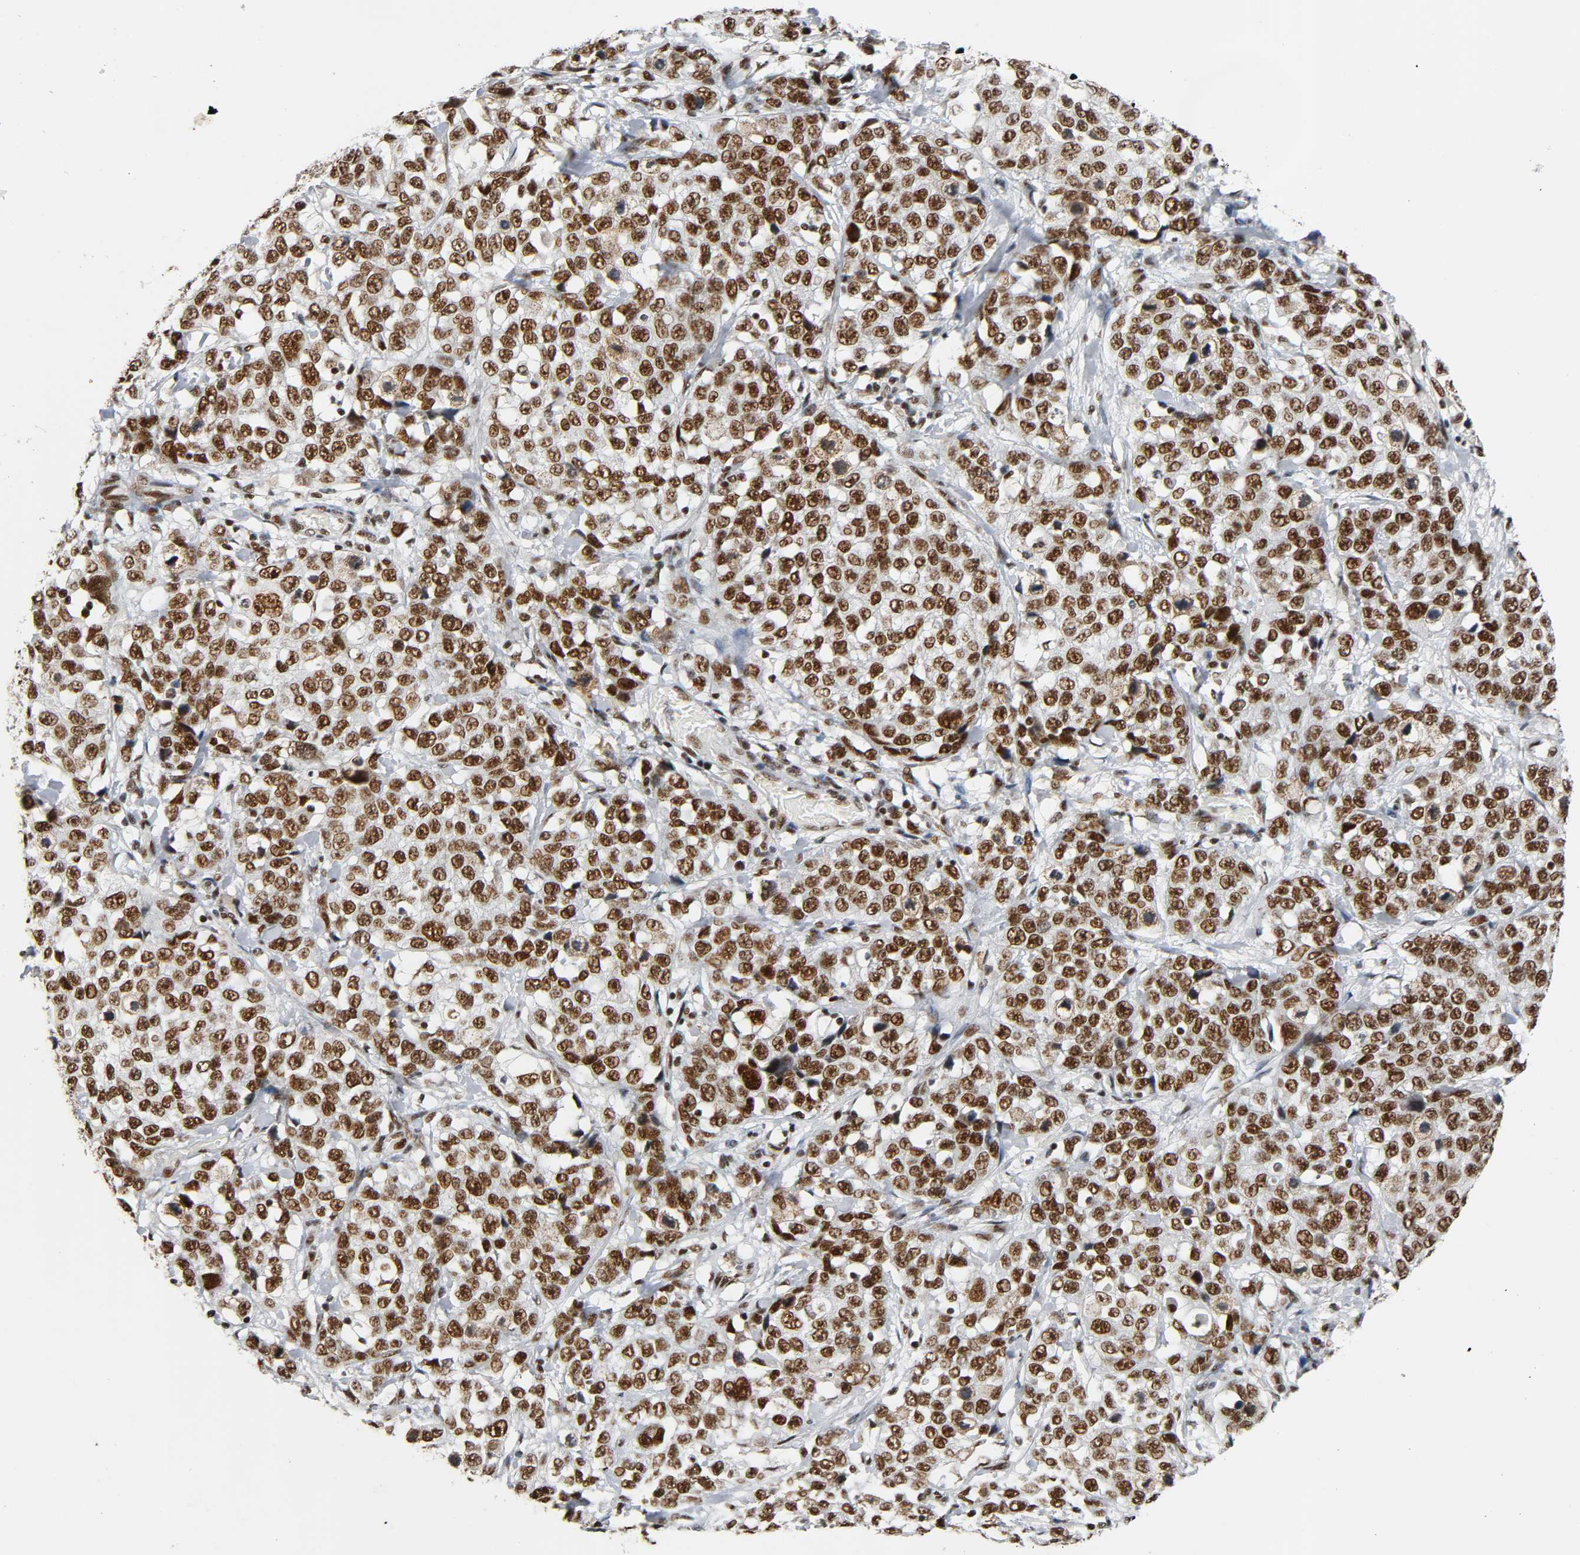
{"staining": {"intensity": "strong", "quantity": ">75%", "location": "nuclear"}, "tissue": "stomach cancer", "cell_type": "Tumor cells", "image_type": "cancer", "snomed": [{"axis": "morphology", "description": "Normal tissue, NOS"}, {"axis": "morphology", "description": "Adenocarcinoma, NOS"}, {"axis": "topography", "description": "Stomach"}], "caption": "A brown stain shows strong nuclear positivity of a protein in human stomach adenocarcinoma tumor cells.", "gene": "CDK9", "patient": {"sex": "male", "age": 48}}